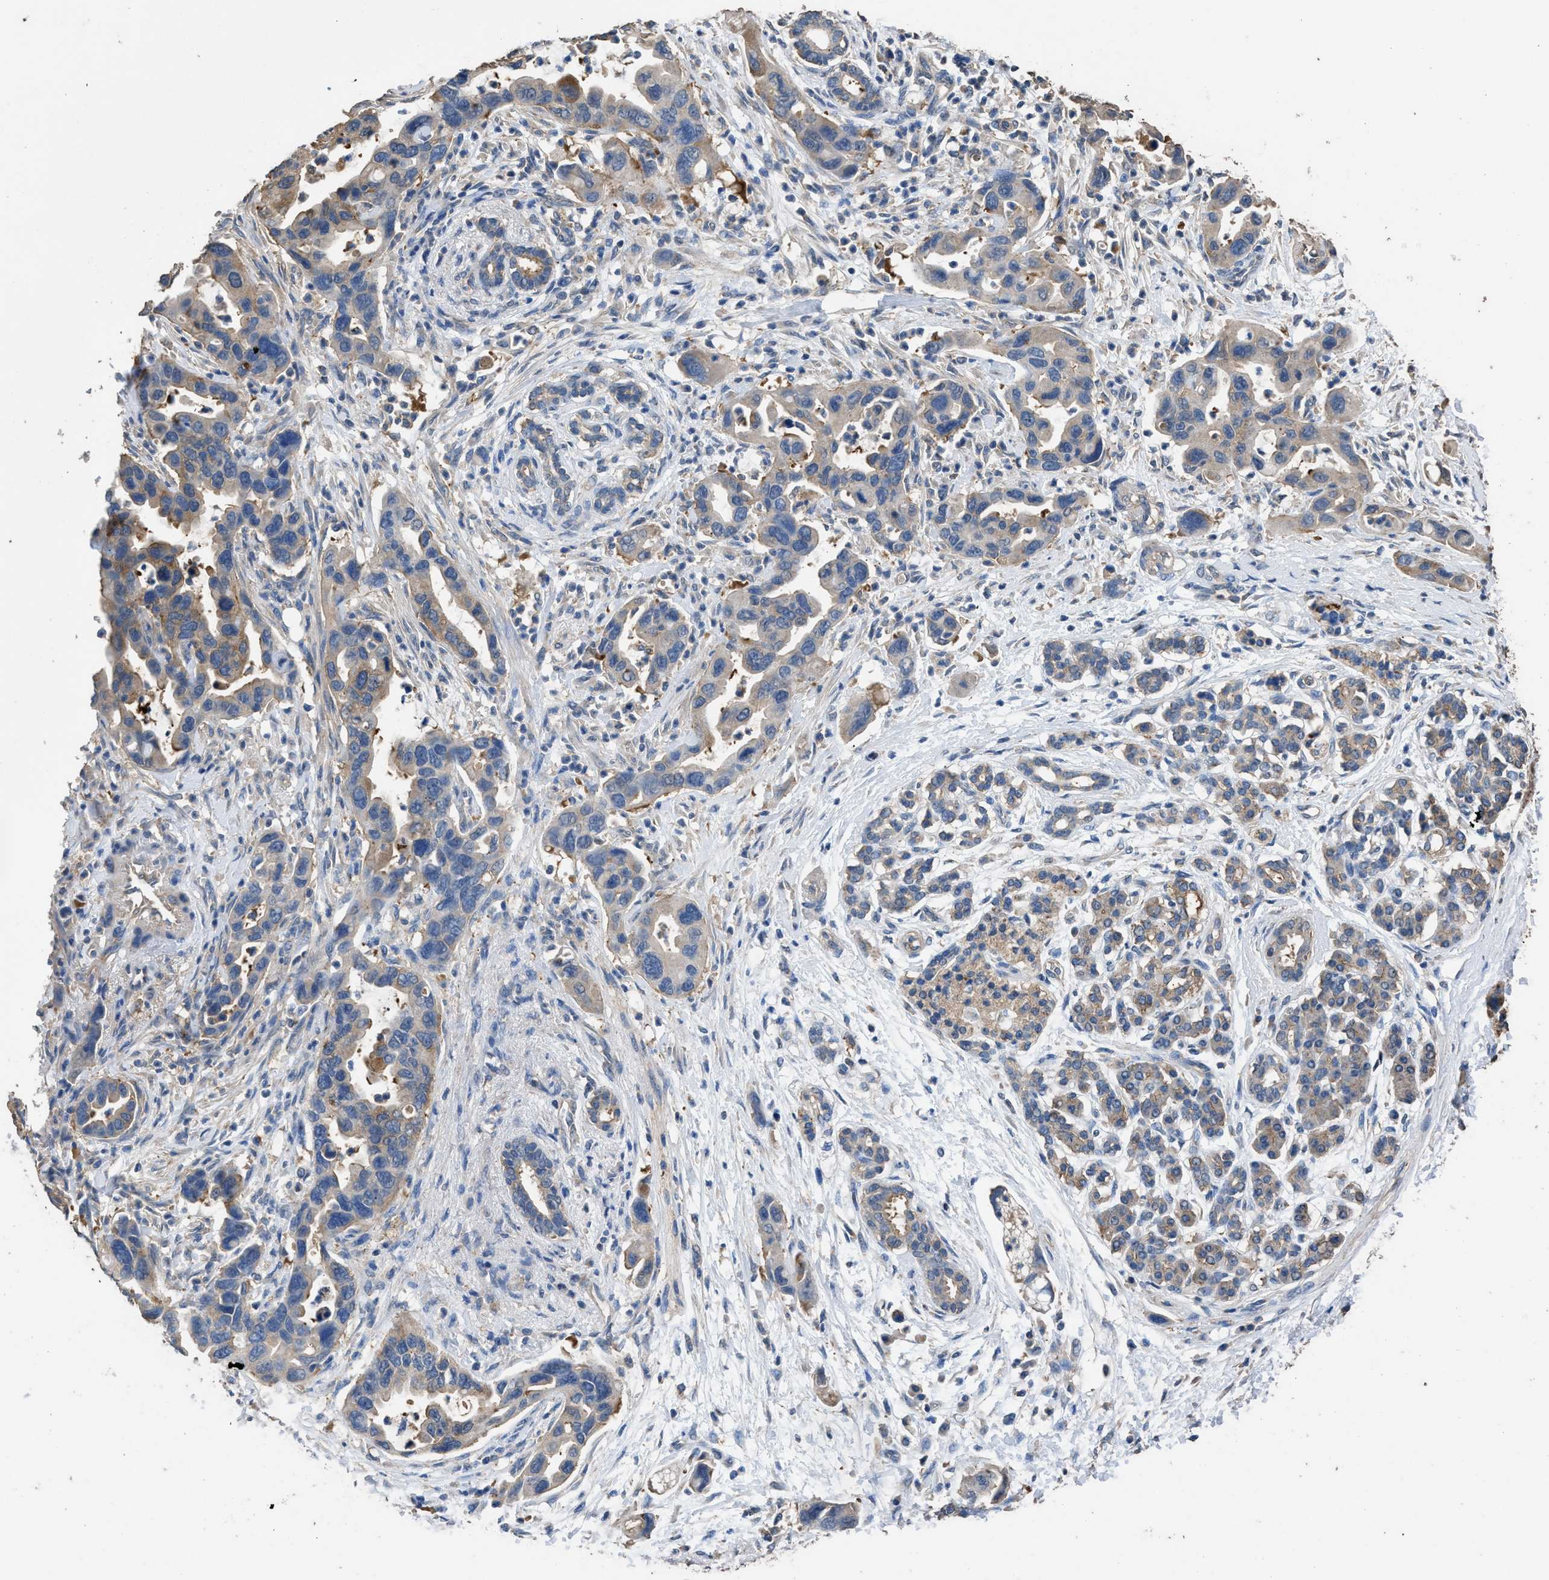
{"staining": {"intensity": "weak", "quantity": ">75%", "location": "cytoplasmic/membranous"}, "tissue": "pancreatic cancer", "cell_type": "Tumor cells", "image_type": "cancer", "snomed": [{"axis": "morphology", "description": "Normal tissue, NOS"}, {"axis": "morphology", "description": "Adenocarcinoma, NOS"}, {"axis": "topography", "description": "Pancreas"}], "caption": "Weak cytoplasmic/membranous positivity is appreciated in approximately >75% of tumor cells in pancreatic cancer (adenocarcinoma).", "gene": "ITSN1", "patient": {"sex": "female", "age": 71}}